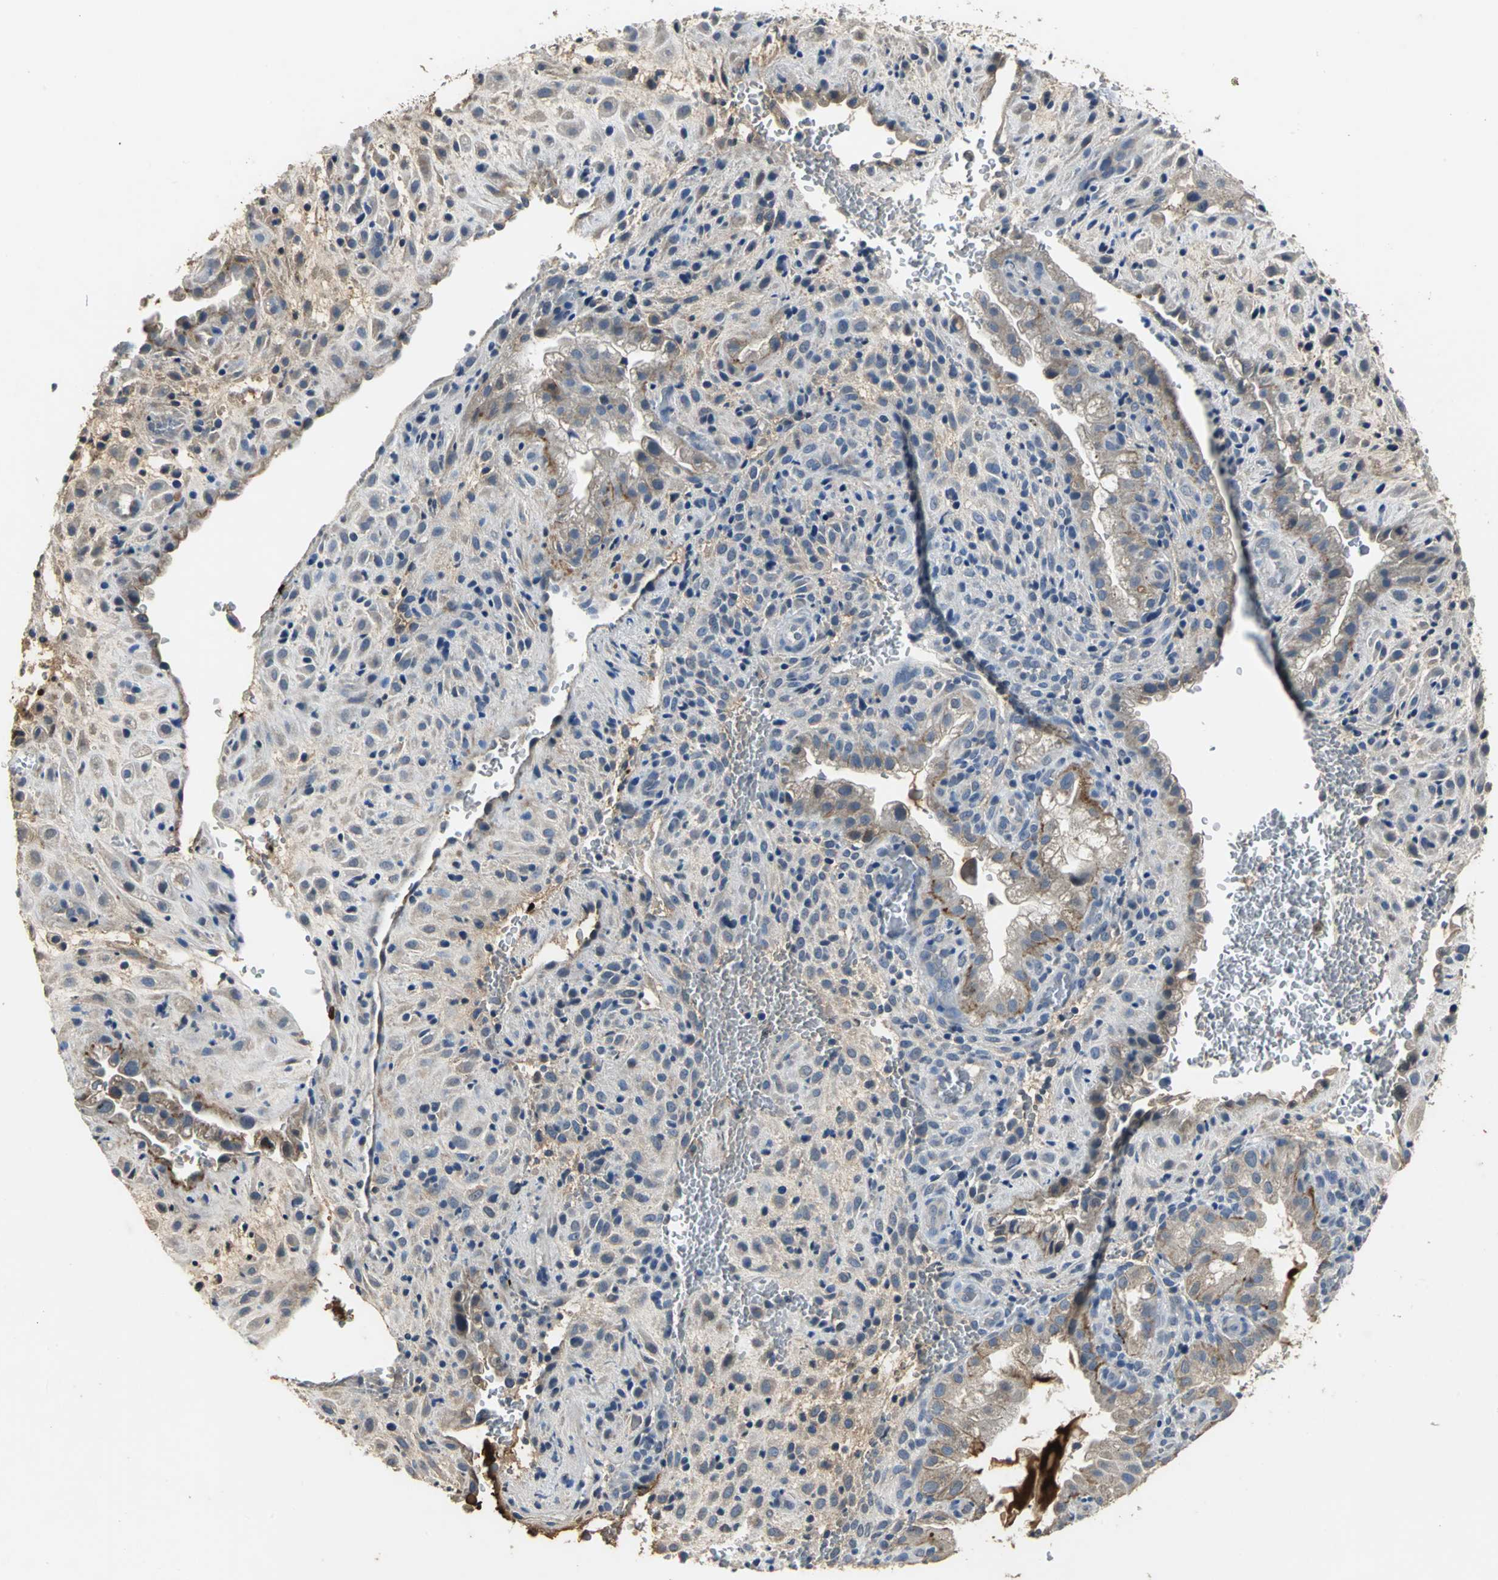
{"staining": {"intensity": "weak", "quantity": ">75%", "location": "cytoplasmic/membranous"}, "tissue": "placenta", "cell_type": "Decidual cells", "image_type": "normal", "snomed": [{"axis": "morphology", "description": "Normal tissue, NOS"}, {"axis": "topography", "description": "Placenta"}], "caption": "Immunohistochemical staining of unremarkable human placenta exhibits low levels of weak cytoplasmic/membranous expression in about >75% of decidual cells. (Stains: DAB (3,3'-diaminobenzidine) in brown, nuclei in blue, Microscopy: brightfield microscopy at high magnification).", "gene": "OCLN", "patient": {"sex": "female", "age": 35}}